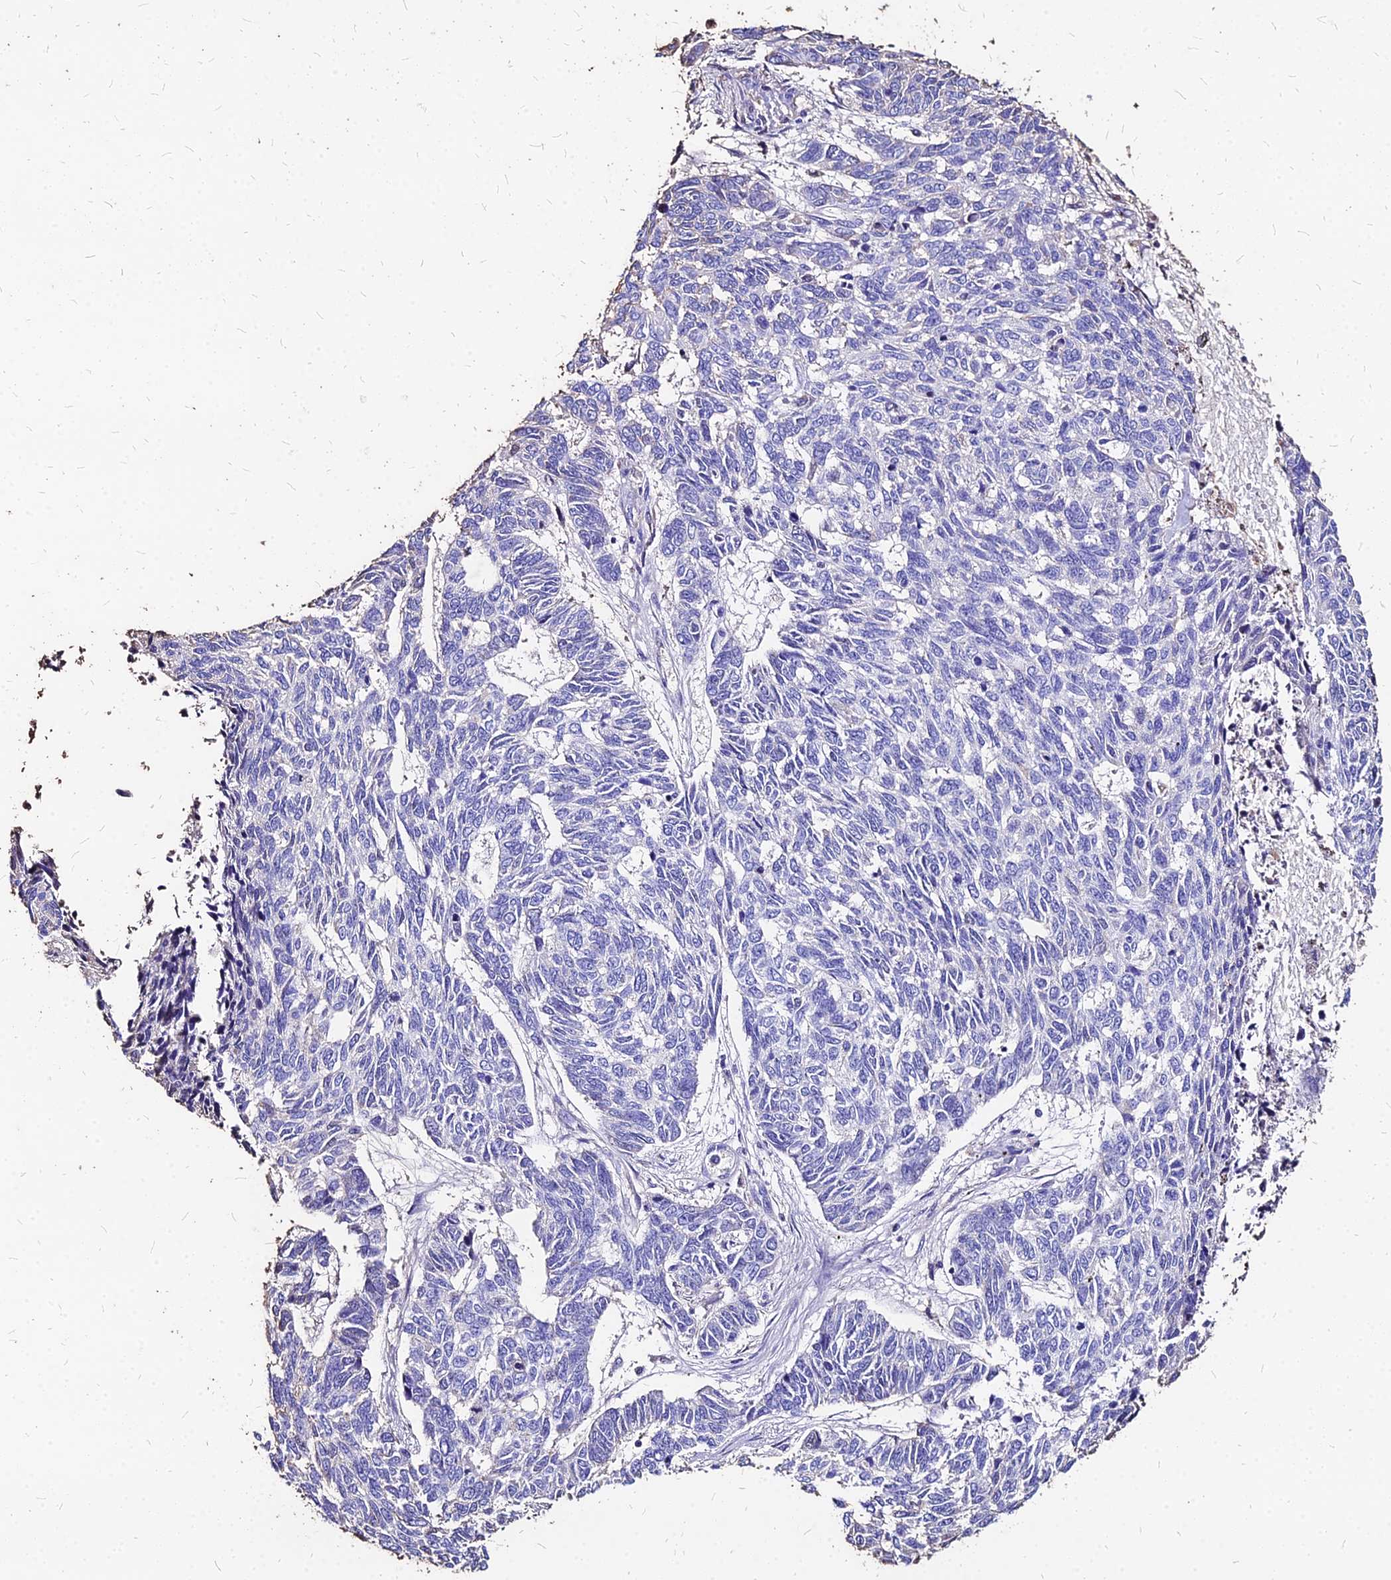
{"staining": {"intensity": "negative", "quantity": "none", "location": "none"}, "tissue": "skin cancer", "cell_type": "Tumor cells", "image_type": "cancer", "snomed": [{"axis": "morphology", "description": "Basal cell carcinoma"}, {"axis": "topography", "description": "Skin"}], "caption": "Skin cancer (basal cell carcinoma) was stained to show a protein in brown. There is no significant expression in tumor cells. (DAB immunohistochemistry with hematoxylin counter stain).", "gene": "NME5", "patient": {"sex": "female", "age": 65}}